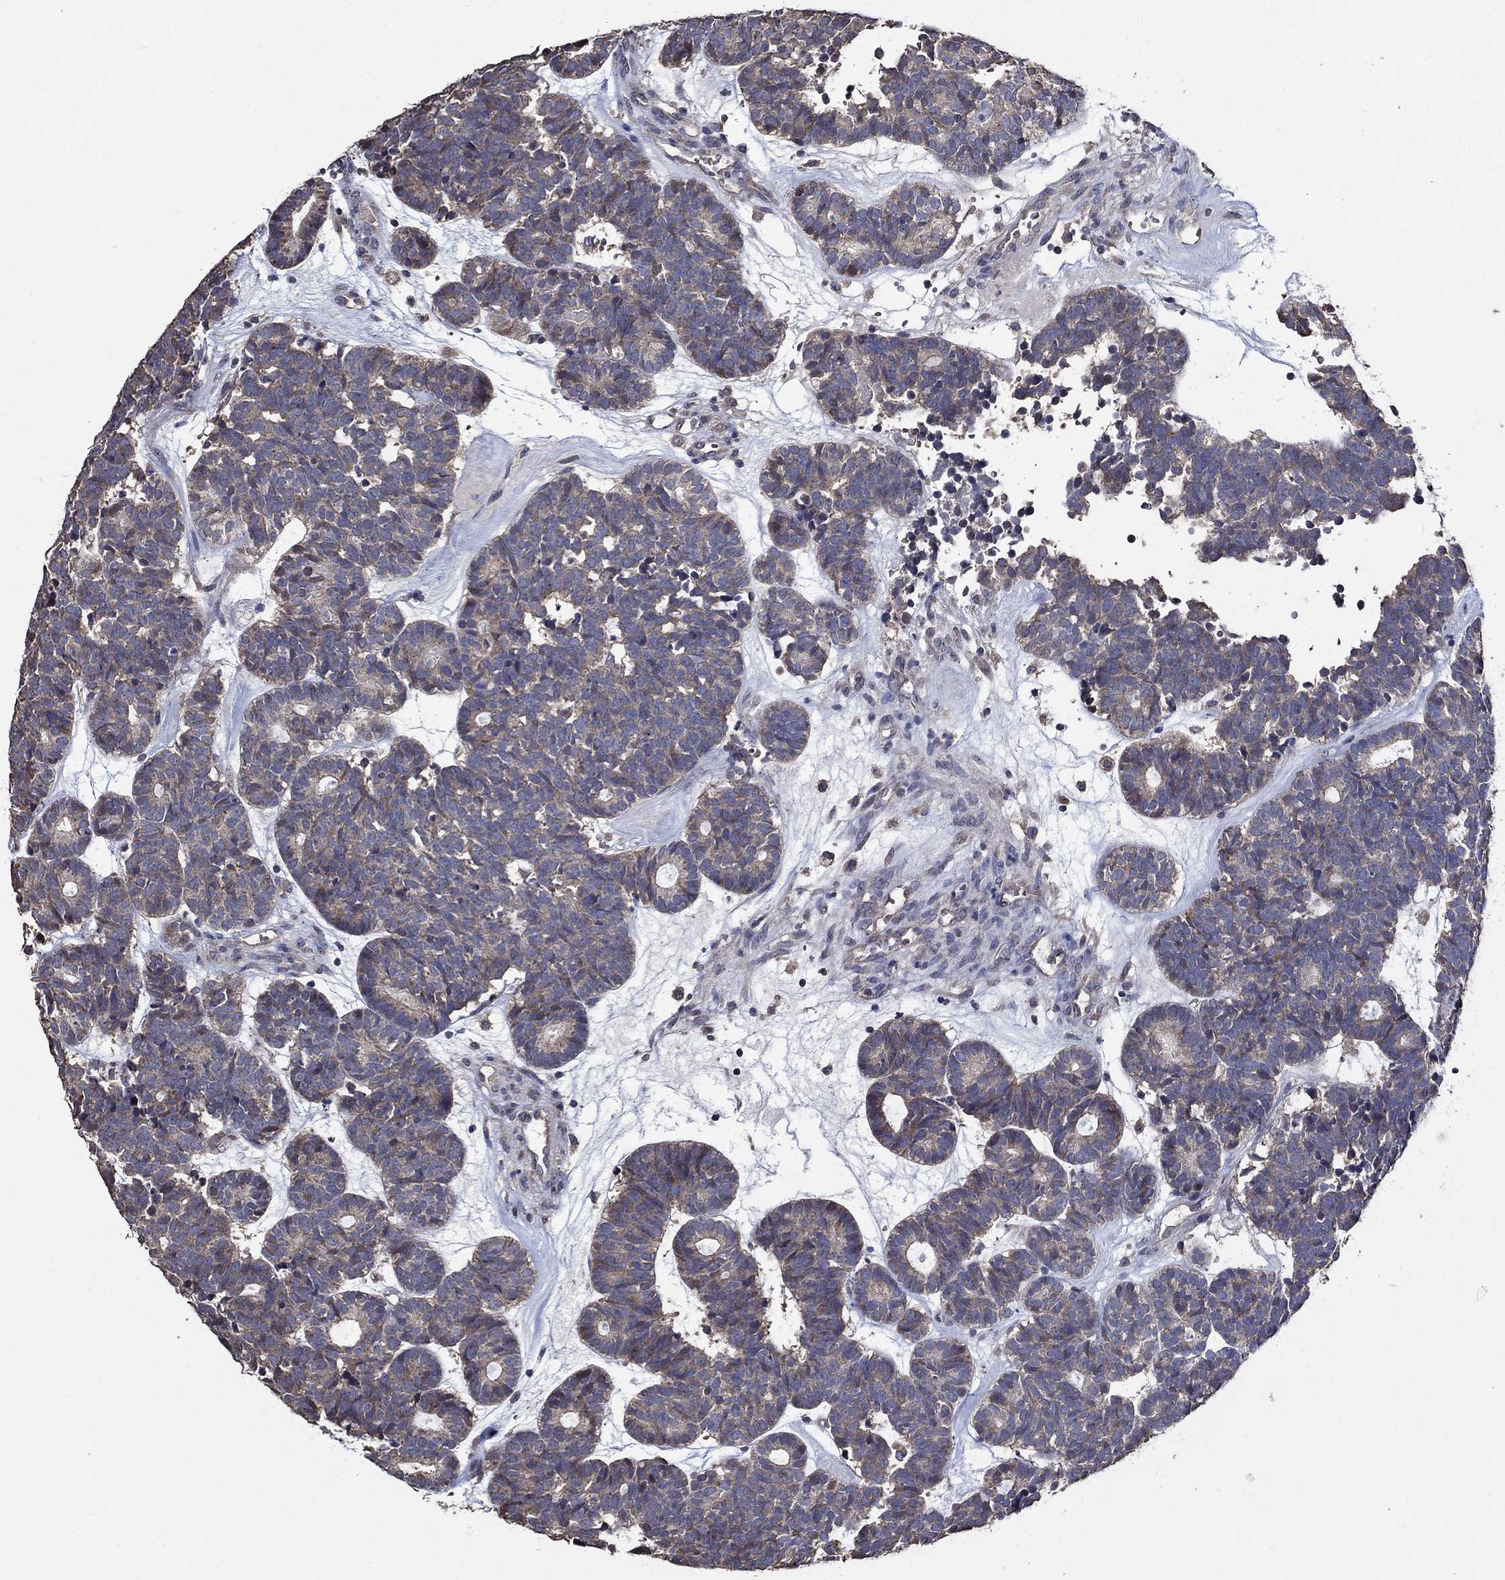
{"staining": {"intensity": "weak", "quantity": "25%-75%", "location": "cytoplasmic/membranous"}, "tissue": "head and neck cancer", "cell_type": "Tumor cells", "image_type": "cancer", "snomed": [{"axis": "morphology", "description": "Adenocarcinoma, NOS"}, {"axis": "topography", "description": "Head-Neck"}], "caption": "Tumor cells reveal weak cytoplasmic/membranous staining in about 25%-75% of cells in adenocarcinoma (head and neck).", "gene": "HAP1", "patient": {"sex": "female", "age": 81}}